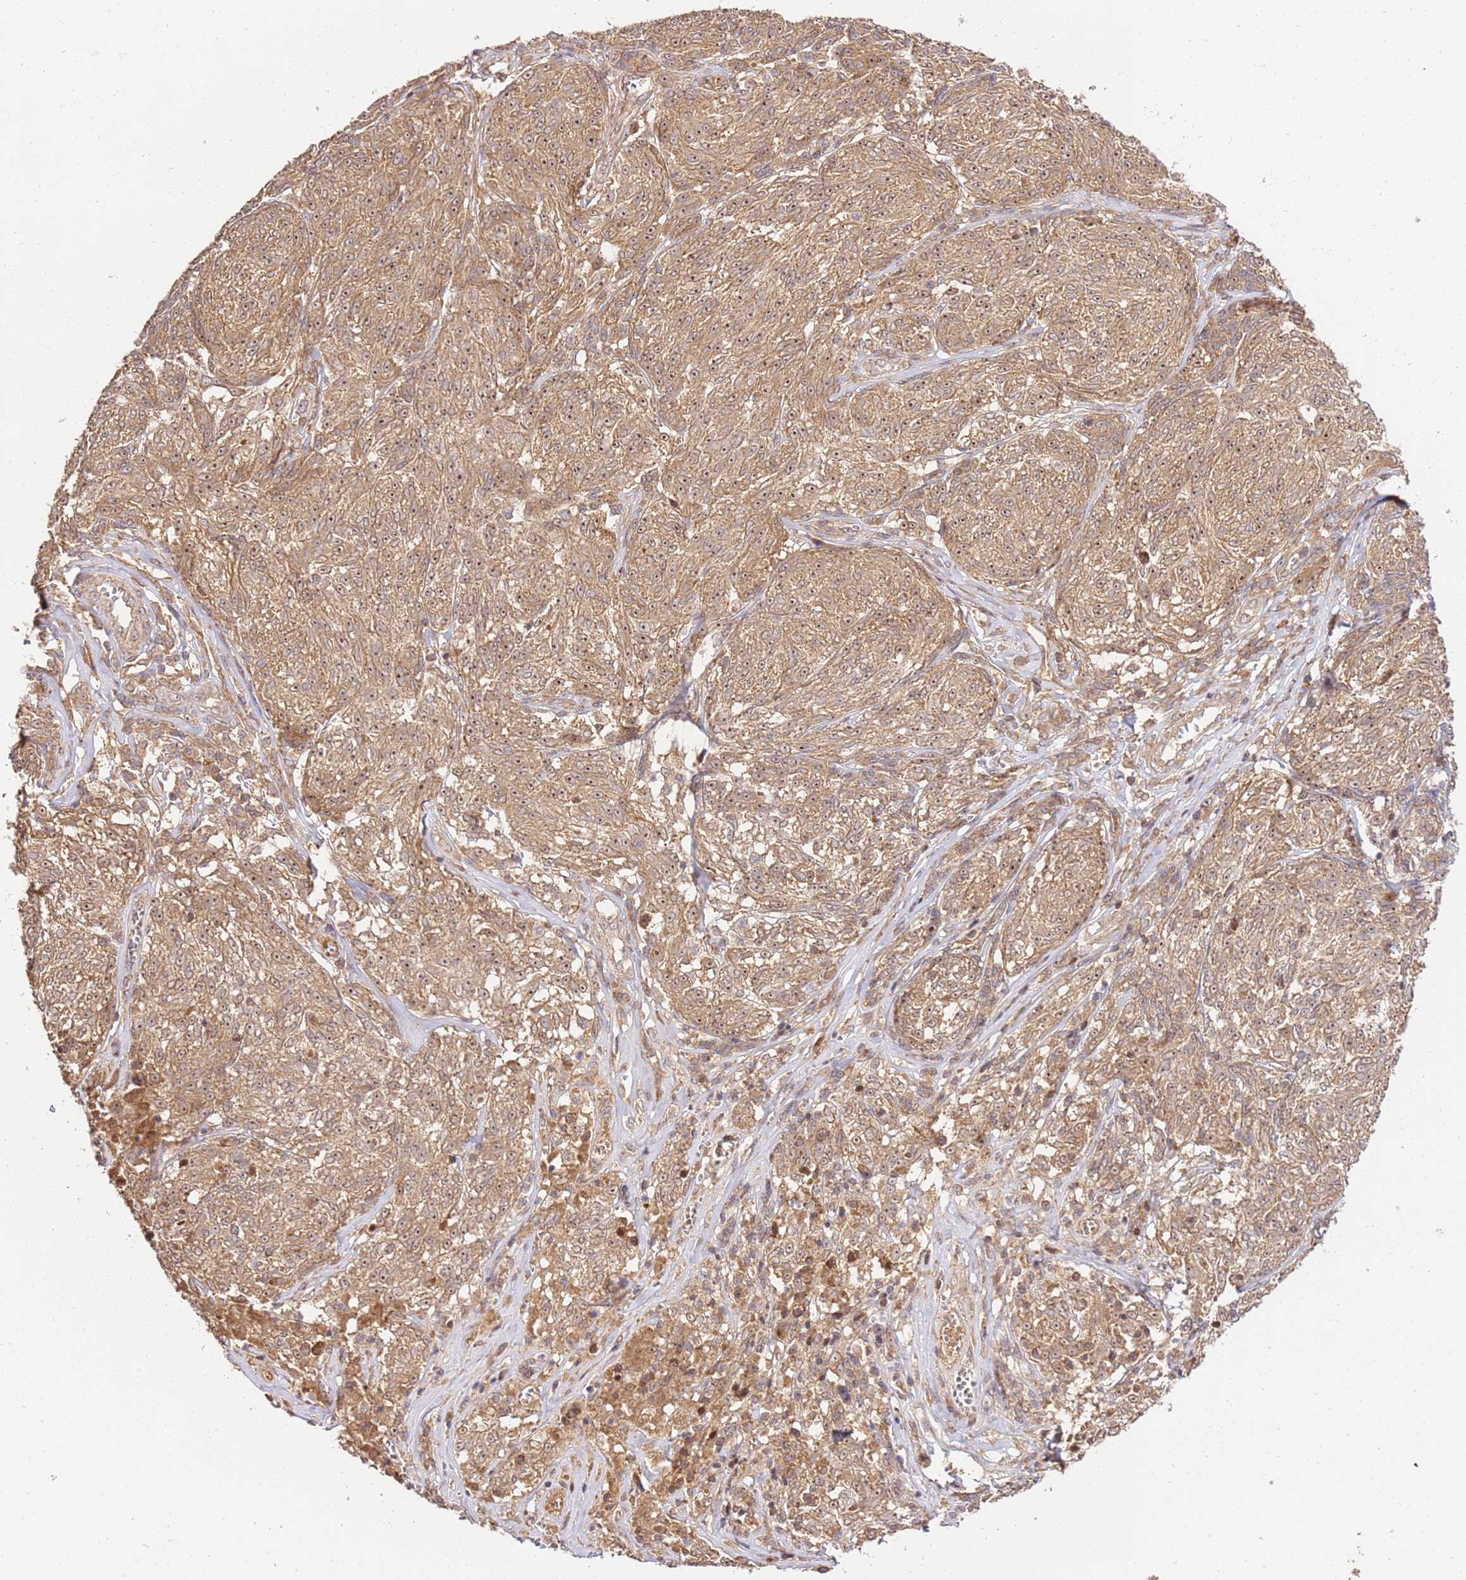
{"staining": {"intensity": "weak", "quantity": ">75%", "location": "nuclear"}, "tissue": "melanoma", "cell_type": "Tumor cells", "image_type": "cancer", "snomed": [{"axis": "morphology", "description": "Malignant melanoma, NOS"}, {"axis": "topography", "description": "Skin"}], "caption": "A brown stain shows weak nuclear staining of a protein in human malignant melanoma tumor cells.", "gene": "GAREM1", "patient": {"sex": "female", "age": 63}}